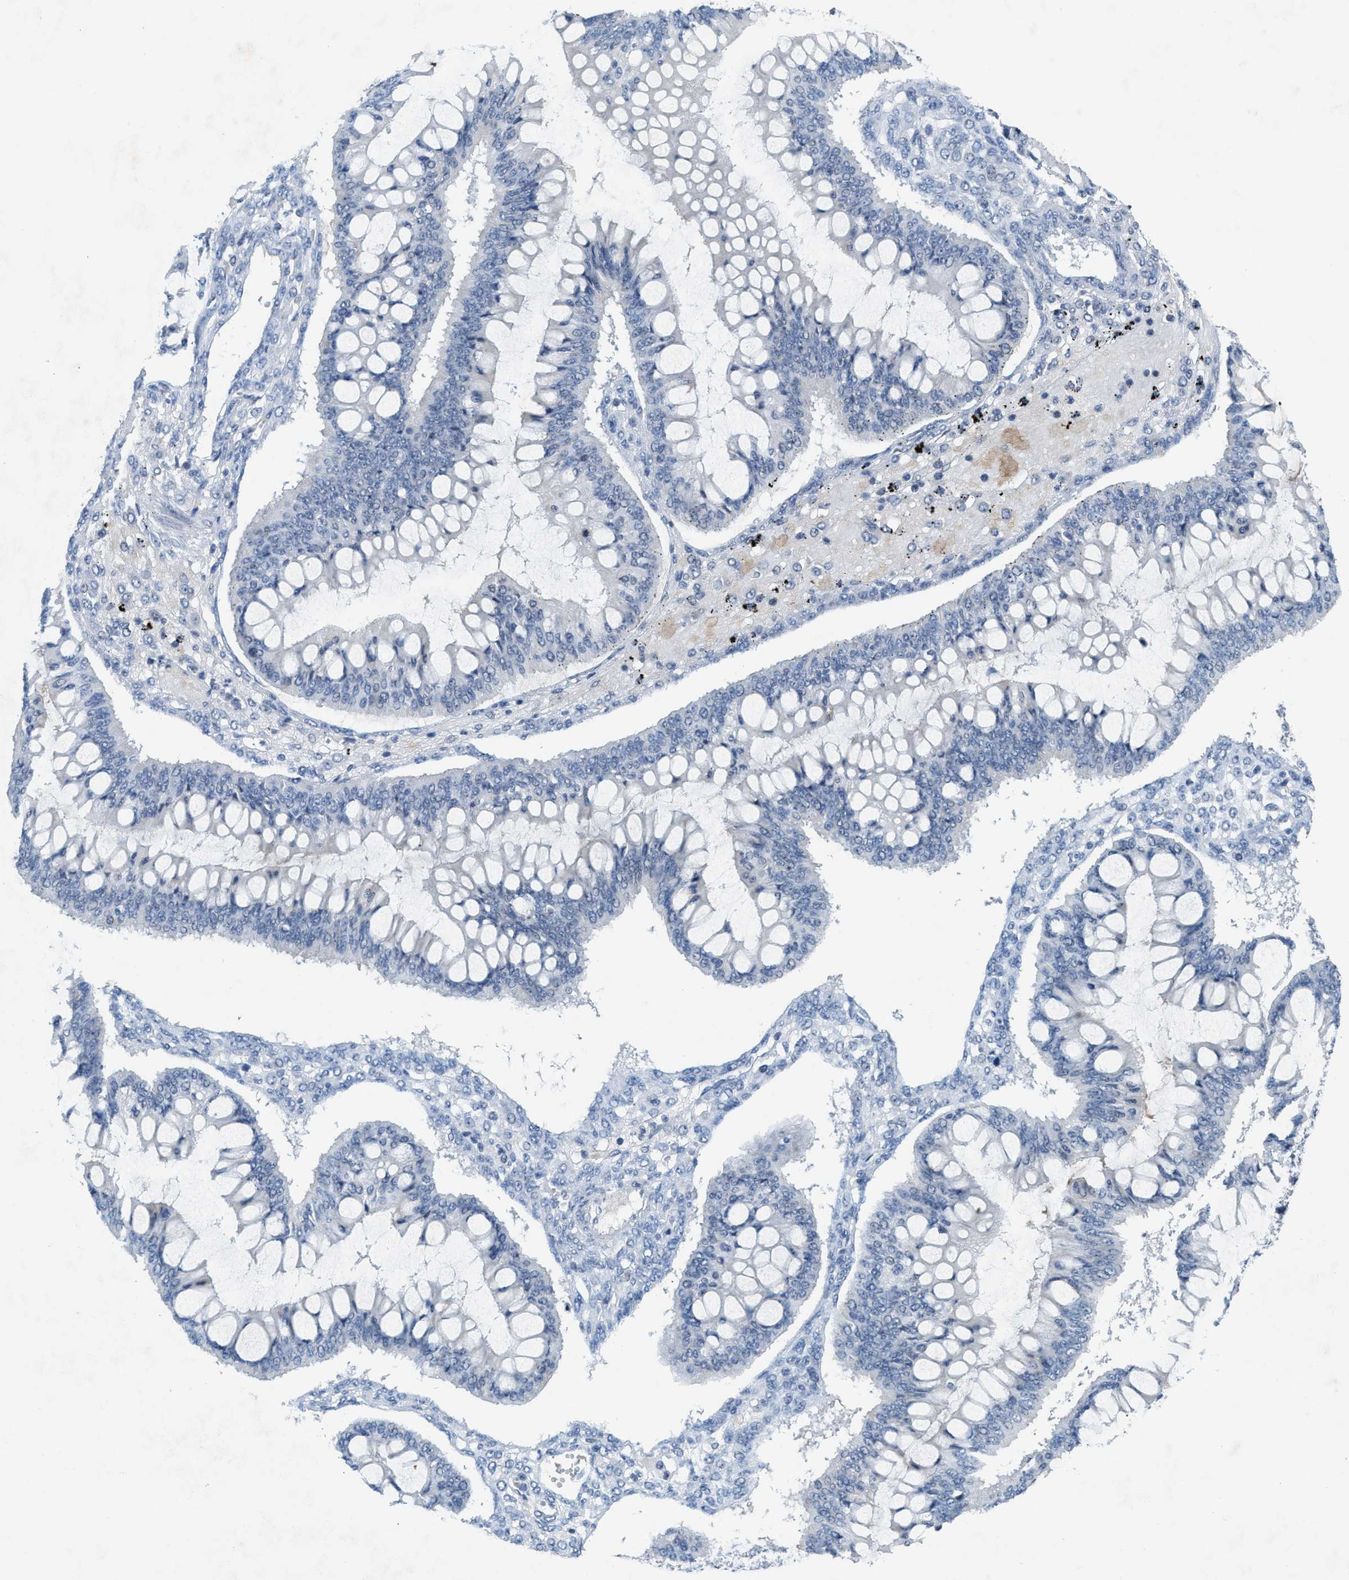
{"staining": {"intensity": "negative", "quantity": "none", "location": "none"}, "tissue": "ovarian cancer", "cell_type": "Tumor cells", "image_type": "cancer", "snomed": [{"axis": "morphology", "description": "Cystadenocarcinoma, mucinous, NOS"}, {"axis": "topography", "description": "Ovary"}], "caption": "Immunohistochemical staining of human ovarian mucinous cystadenocarcinoma reveals no significant expression in tumor cells. Nuclei are stained in blue.", "gene": "SLC5A5", "patient": {"sex": "female", "age": 73}}